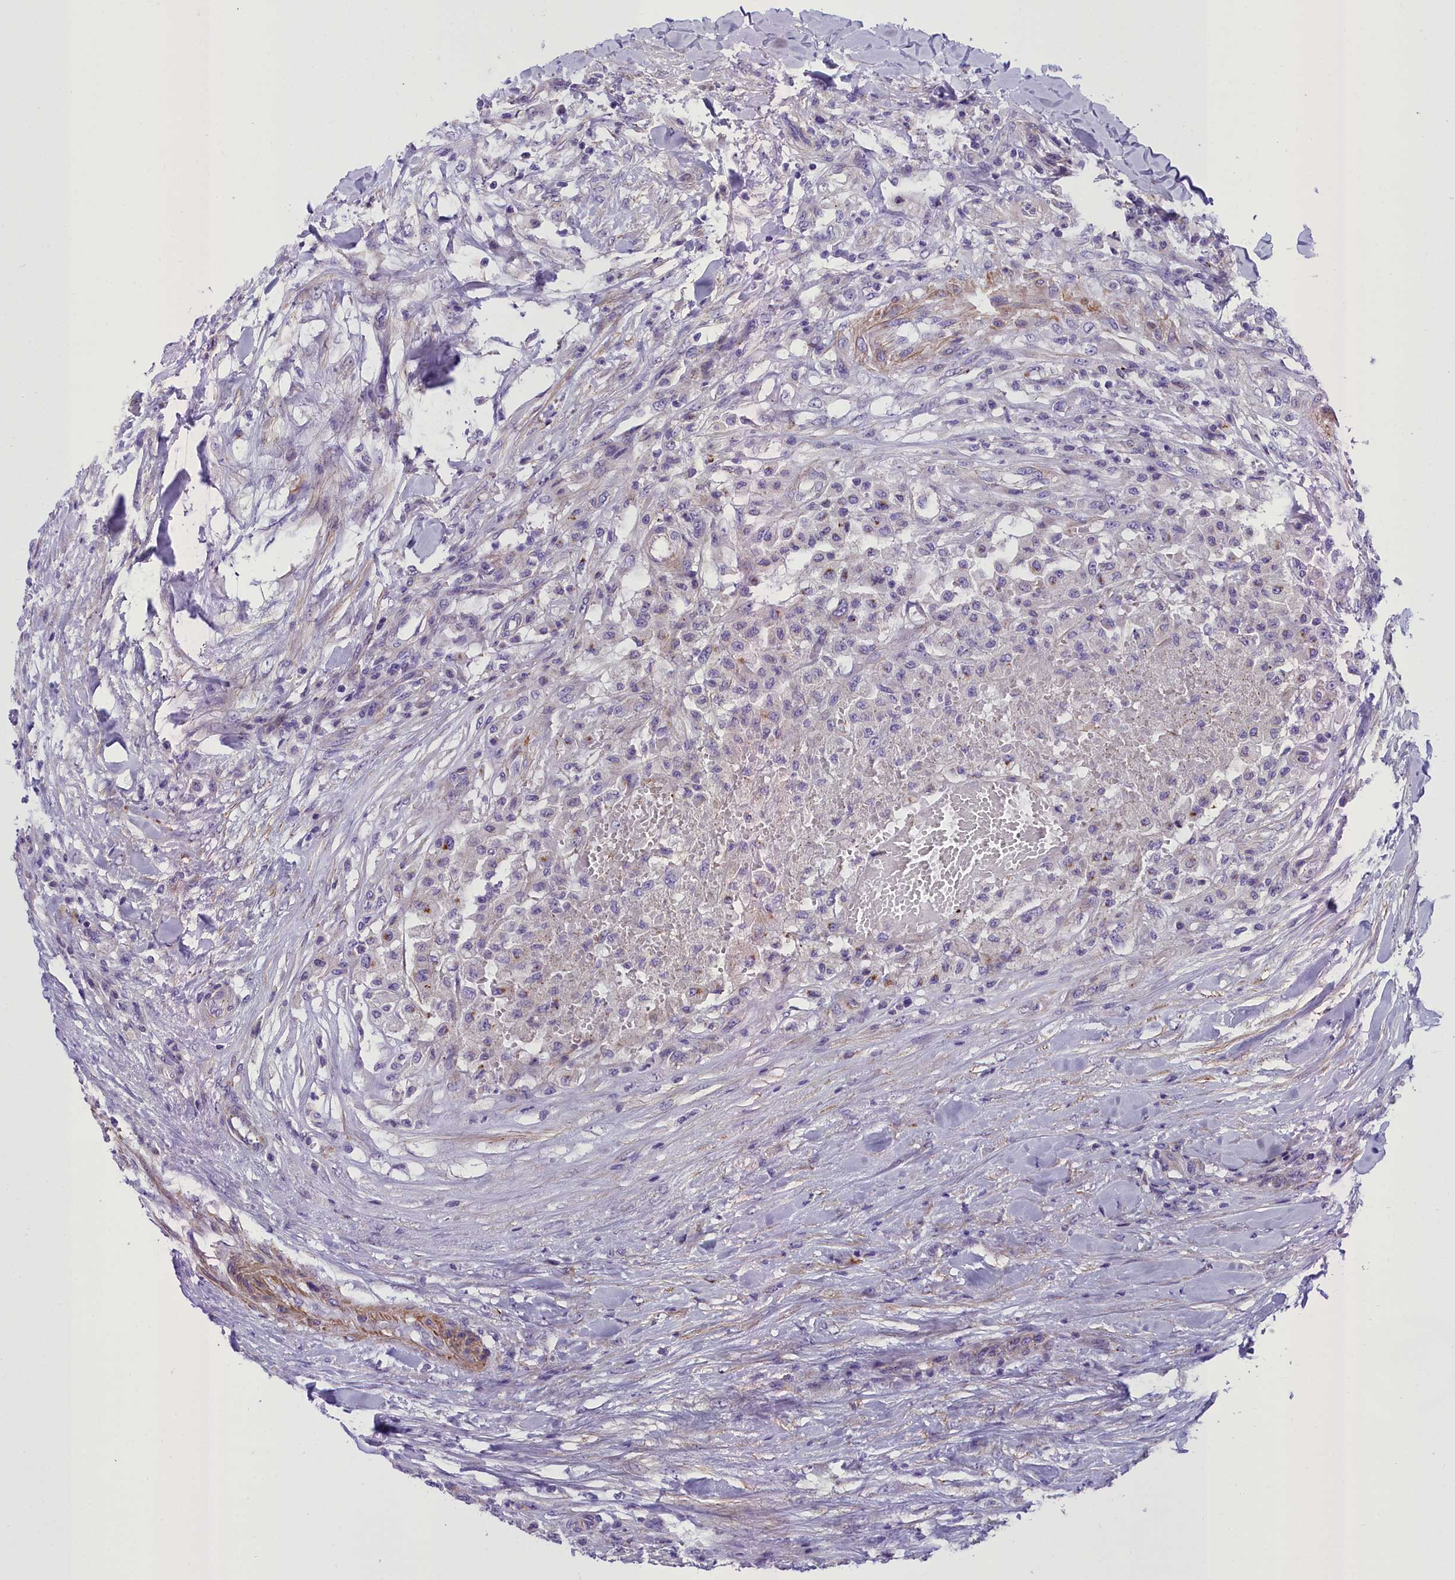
{"staining": {"intensity": "negative", "quantity": "none", "location": "none"}, "tissue": "testis cancer", "cell_type": "Tumor cells", "image_type": "cancer", "snomed": [{"axis": "morphology", "description": "Seminoma, NOS"}, {"axis": "topography", "description": "Testis"}], "caption": "Testis cancer stained for a protein using immunohistochemistry (IHC) demonstrates no positivity tumor cells.", "gene": "GFRA1", "patient": {"sex": "male", "age": 59}}